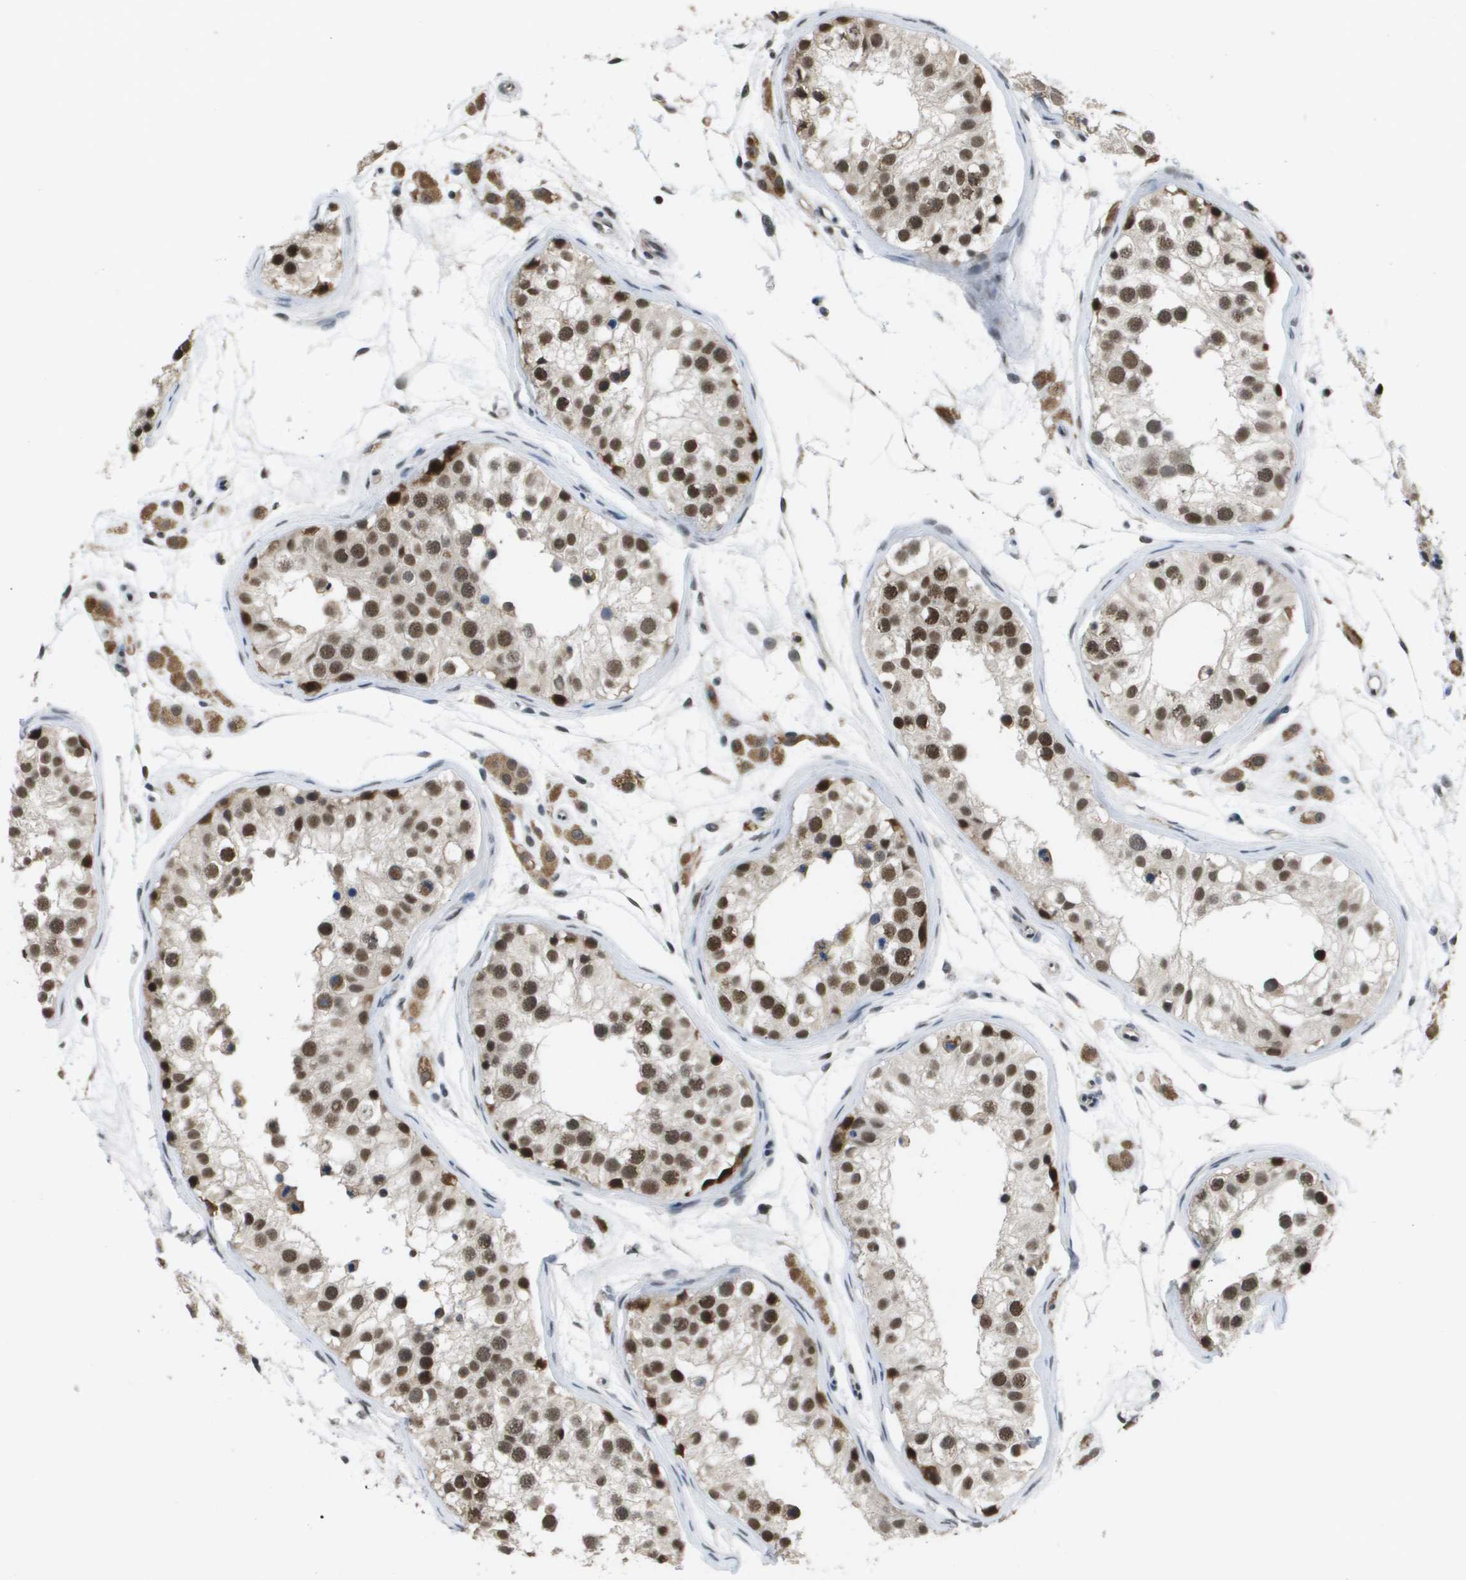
{"staining": {"intensity": "moderate", "quantity": ">75%", "location": "nuclear"}, "tissue": "testis", "cell_type": "Cells in seminiferous ducts", "image_type": "normal", "snomed": [{"axis": "morphology", "description": "Normal tissue, NOS"}, {"axis": "morphology", "description": "Adenocarcinoma, metastatic, NOS"}, {"axis": "topography", "description": "Testis"}], "caption": "DAB (3,3'-diaminobenzidine) immunohistochemical staining of normal testis reveals moderate nuclear protein positivity in approximately >75% of cells in seminiferous ducts.", "gene": "ISY1", "patient": {"sex": "male", "age": 26}}